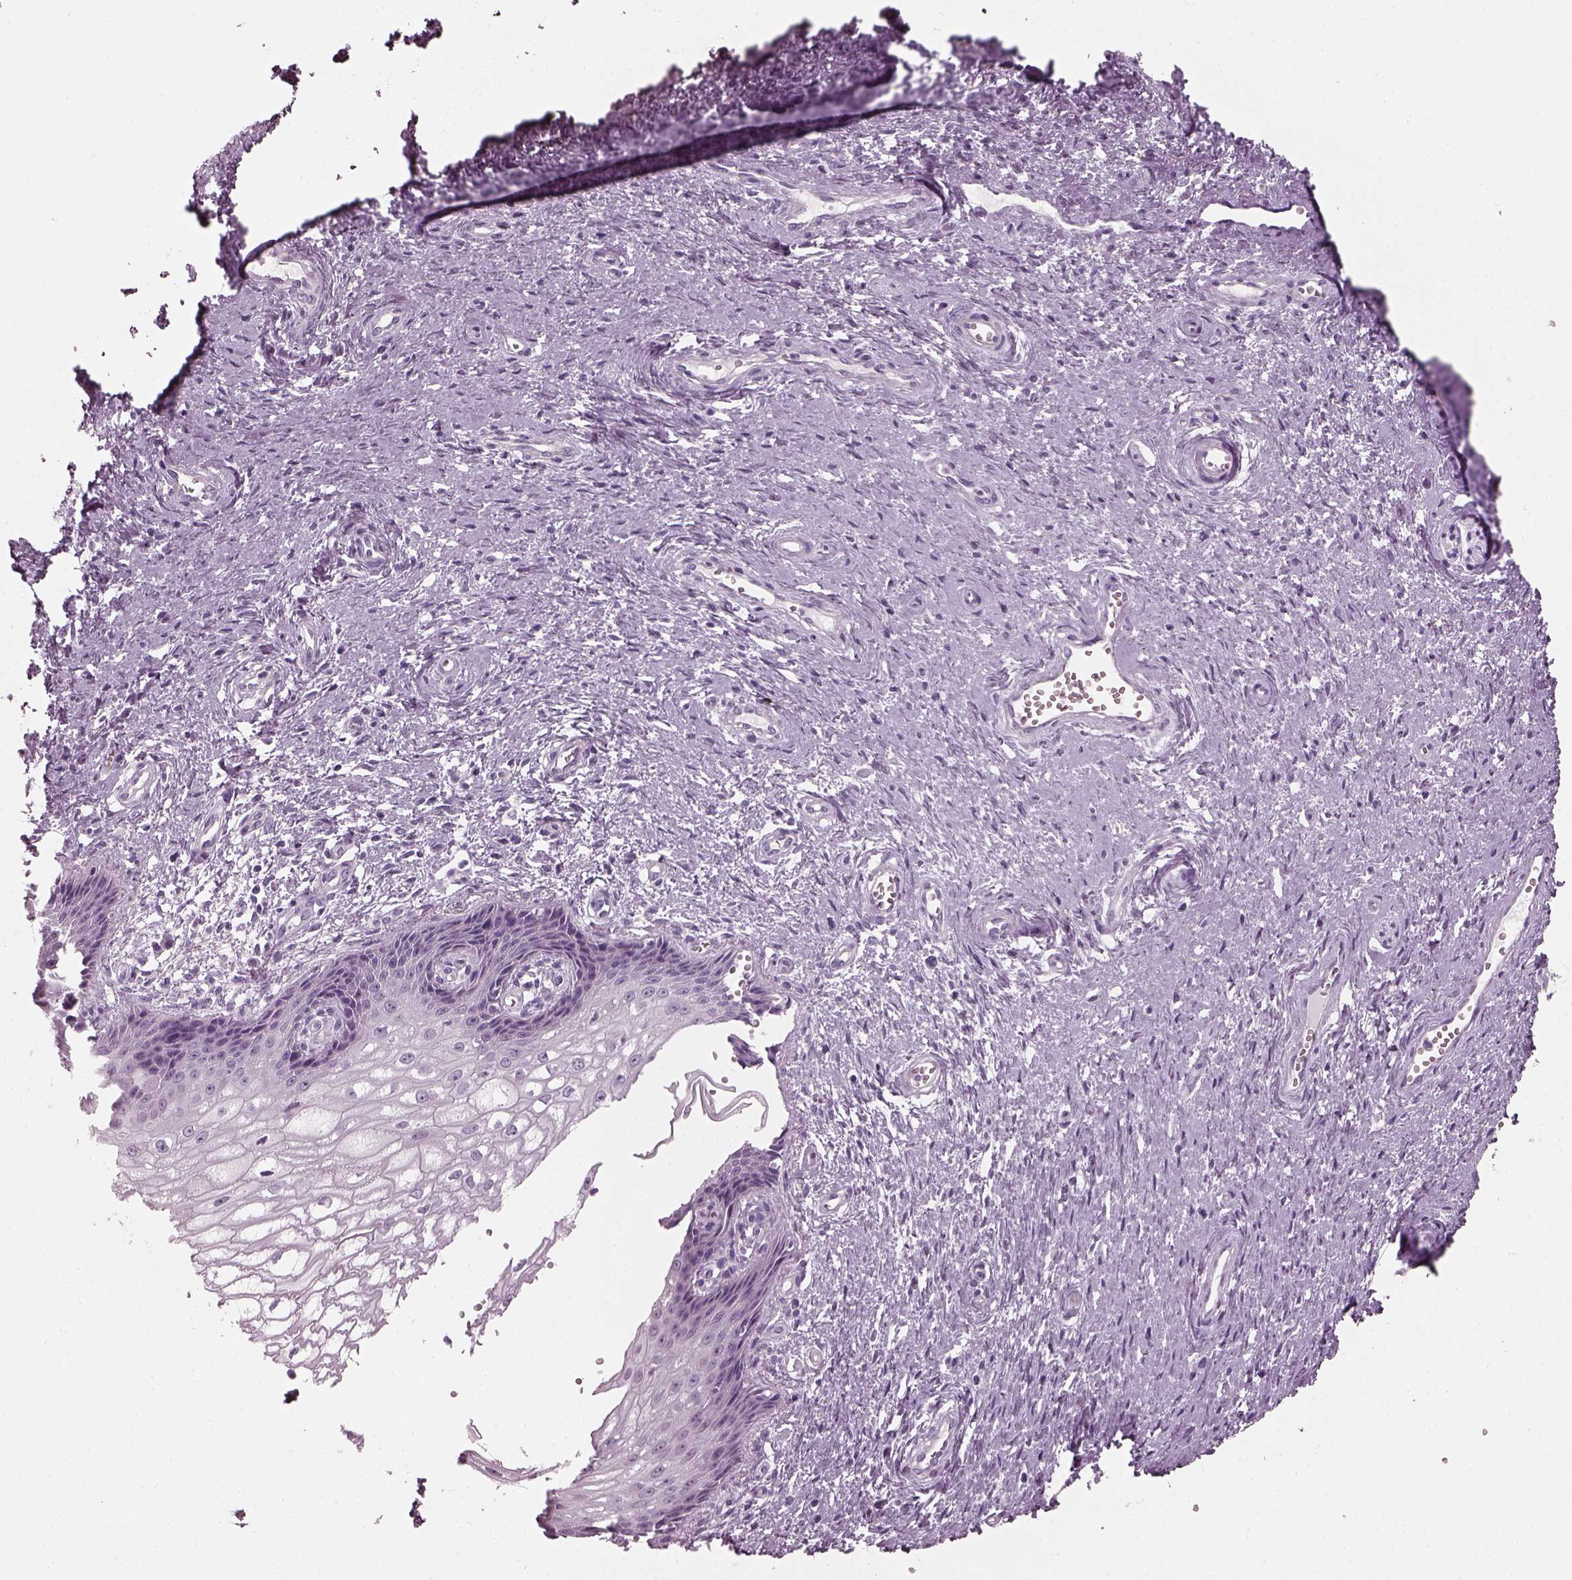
{"staining": {"intensity": "negative", "quantity": "none", "location": "none"}, "tissue": "cervical cancer", "cell_type": "Tumor cells", "image_type": "cancer", "snomed": [{"axis": "morphology", "description": "Squamous cell carcinoma, NOS"}, {"axis": "topography", "description": "Cervix"}], "caption": "Squamous cell carcinoma (cervical) stained for a protein using immunohistochemistry demonstrates no positivity tumor cells.", "gene": "PDC", "patient": {"sex": "female", "age": 30}}